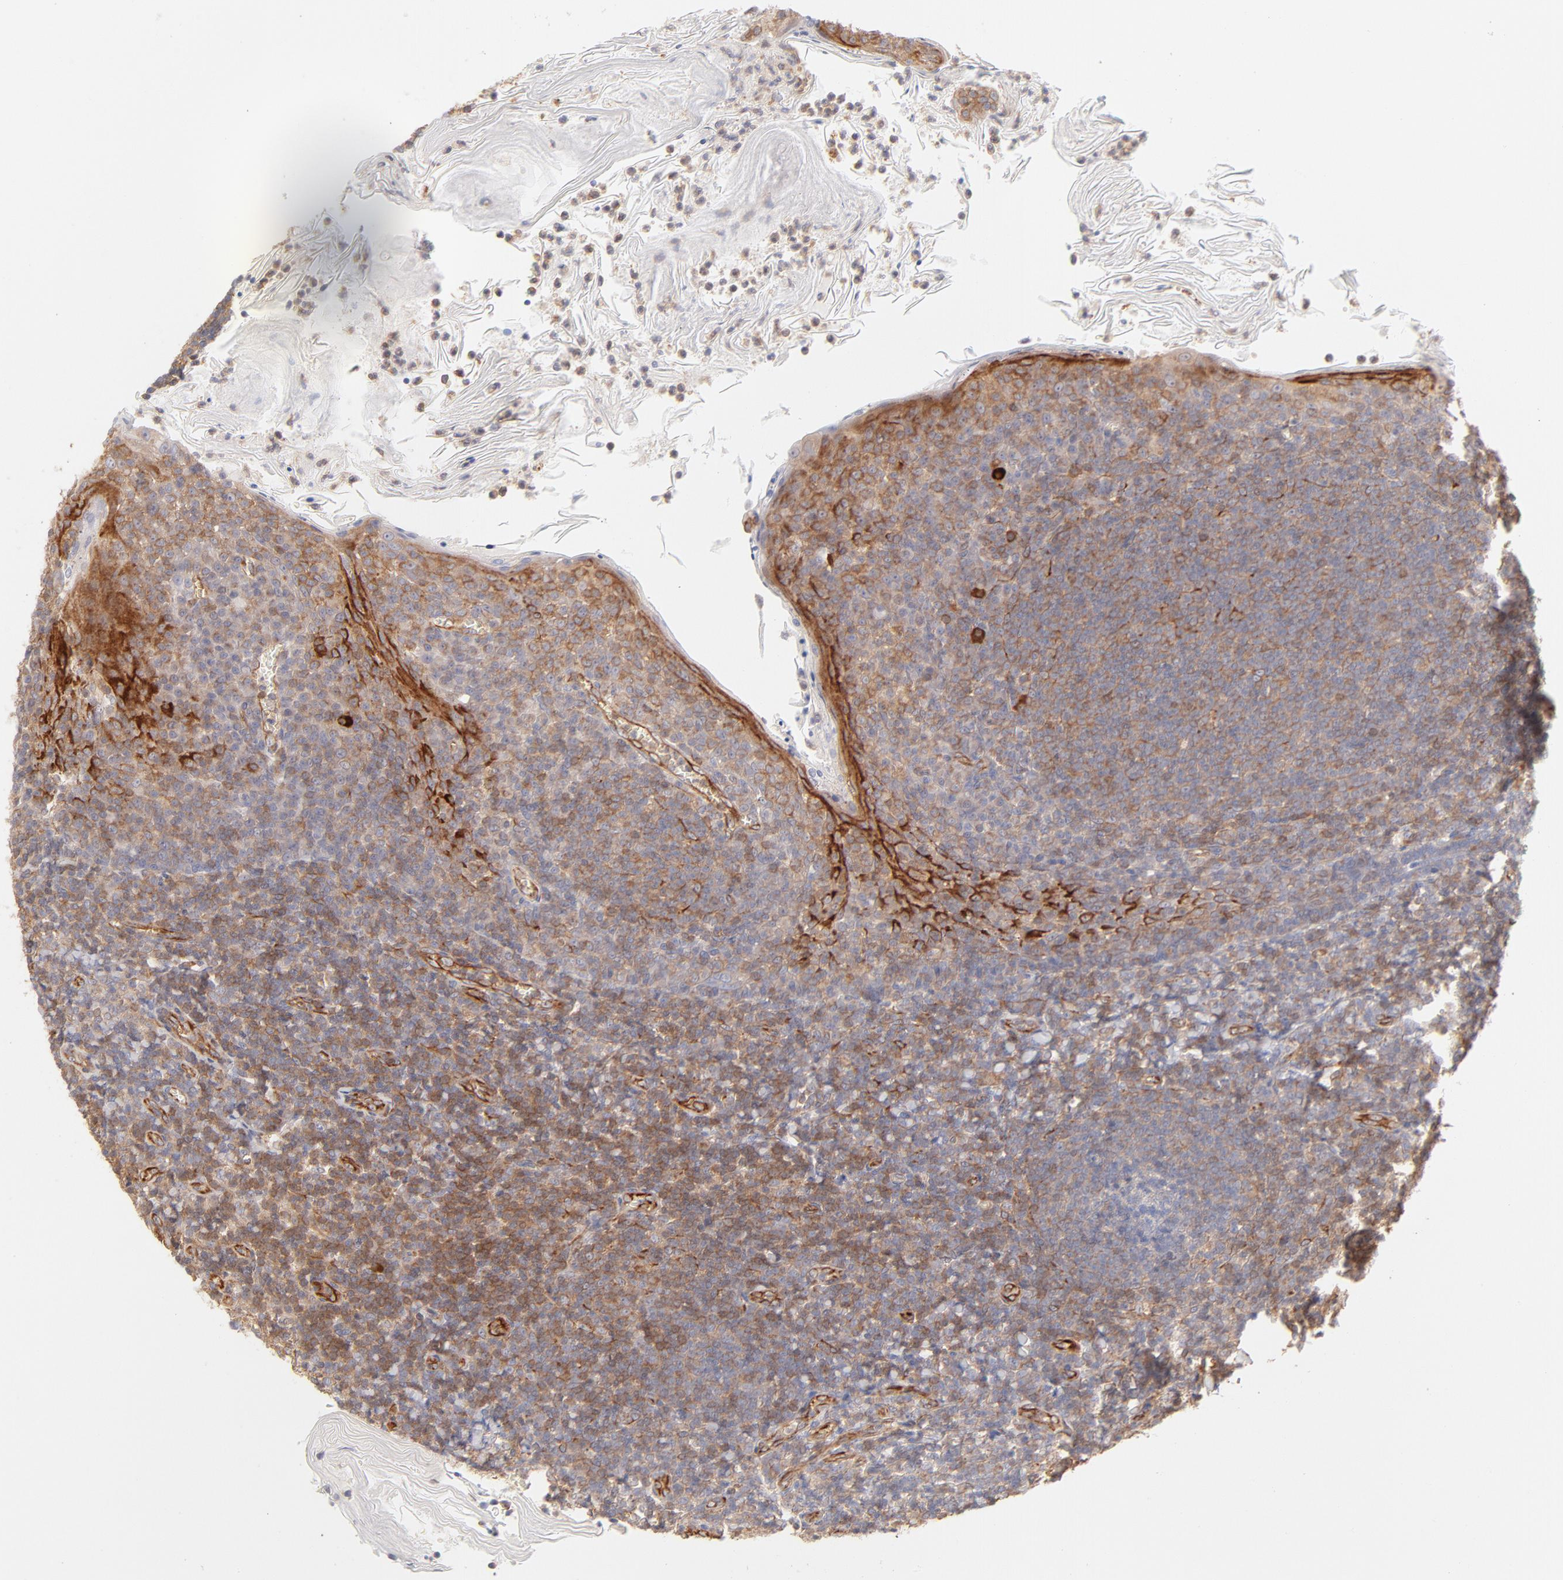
{"staining": {"intensity": "negative", "quantity": "none", "location": "none"}, "tissue": "tonsil", "cell_type": "Germinal center cells", "image_type": "normal", "snomed": [{"axis": "morphology", "description": "Normal tissue, NOS"}, {"axis": "topography", "description": "Tonsil"}], "caption": "Human tonsil stained for a protein using immunohistochemistry (IHC) demonstrates no positivity in germinal center cells.", "gene": "LDLRAP1", "patient": {"sex": "male", "age": 31}}